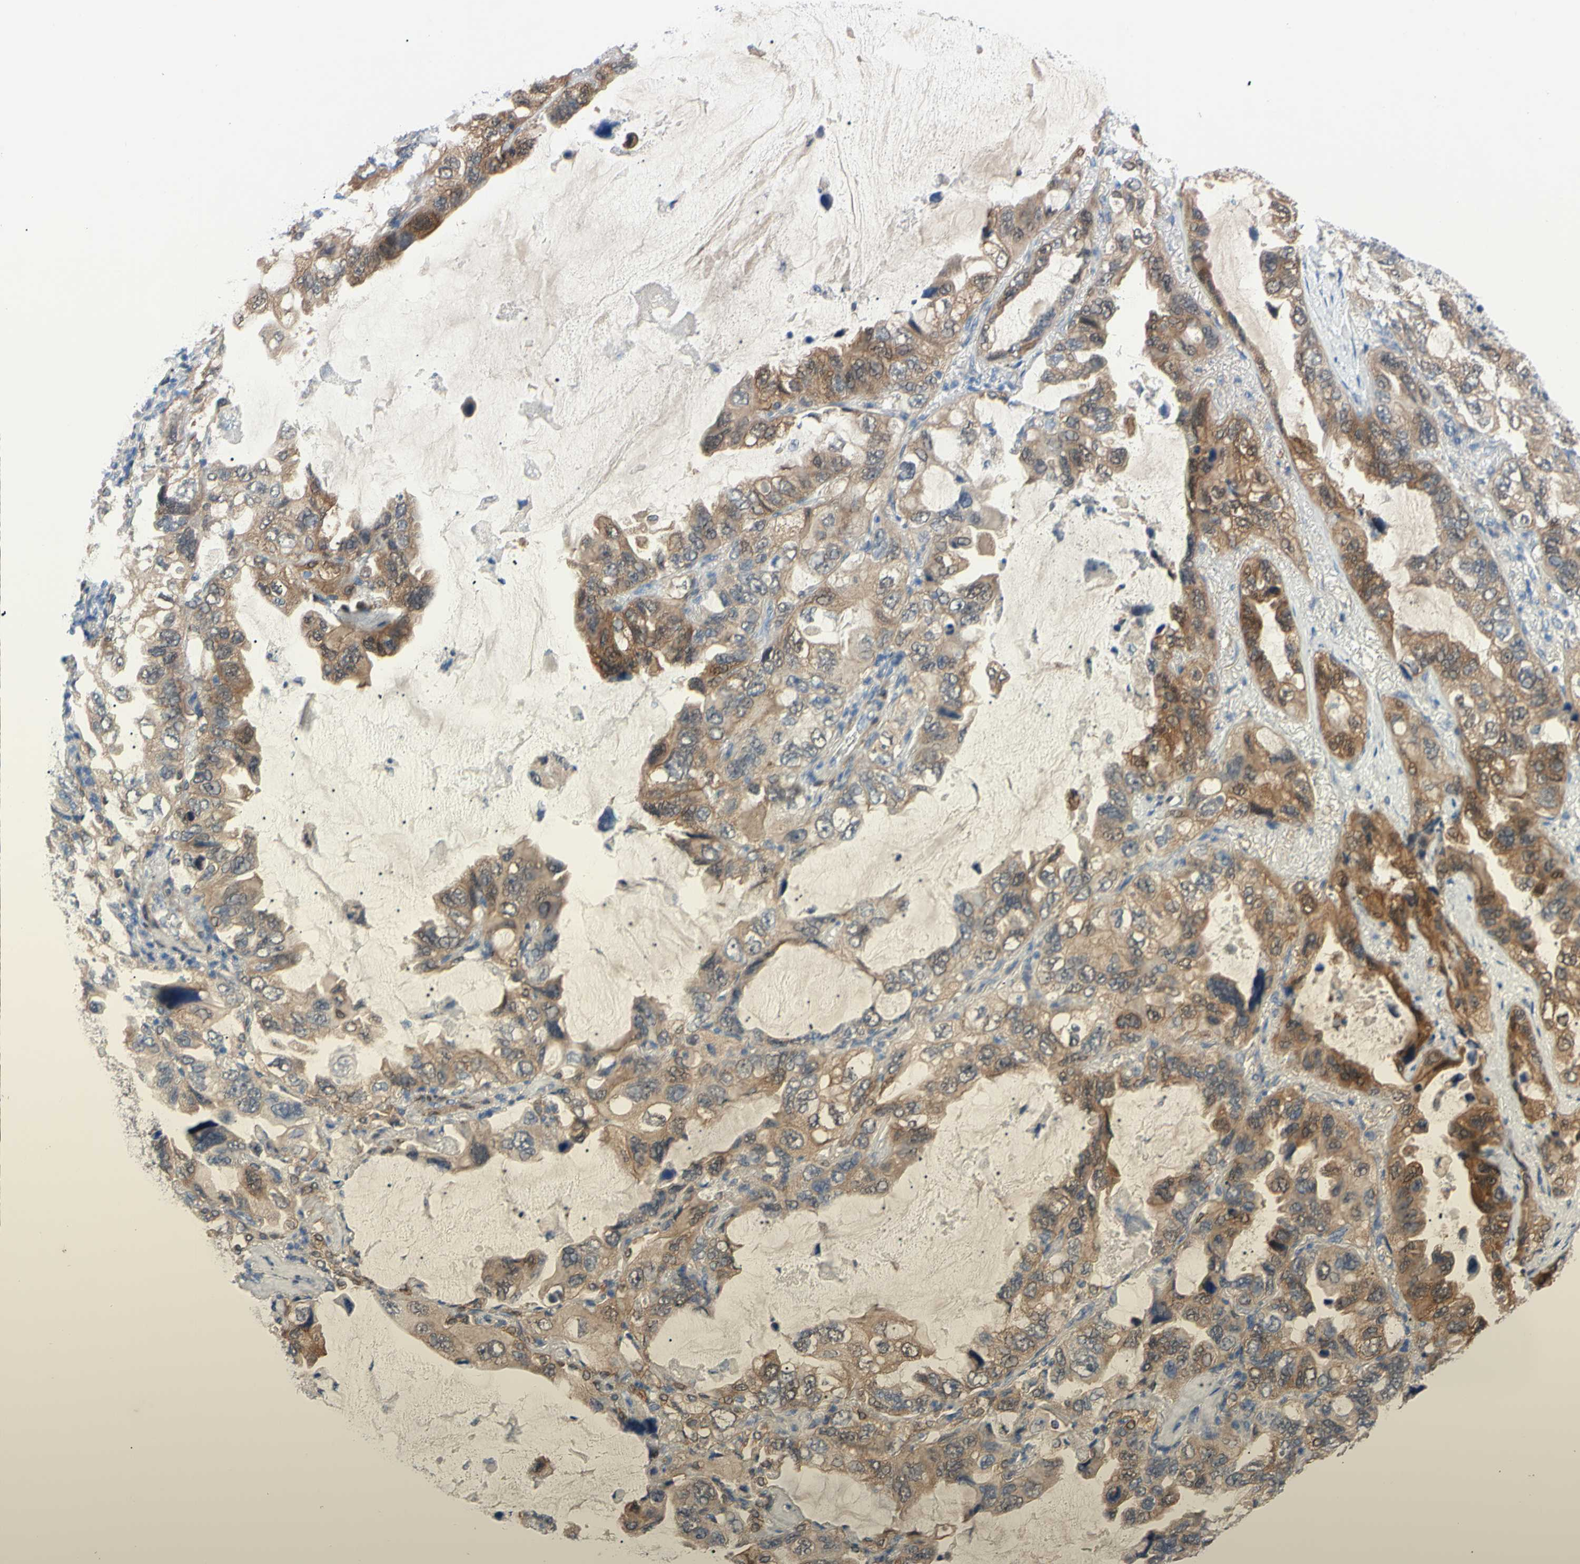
{"staining": {"intensity": "moderate", "quantity": "25%-75%", "location": "cytoplasmic/membranous"}, "tissue": "lung cancer", "cell_type": "Tumor cells", "image_type": "cancer", "snomed": [{"axis": "morphology", "description": "Squamous cell carcinoma, NOS"}, {"axis": "topography", "description": "Lung"}], "caption": "This photomicrograph displays lung squamous cell carcinoma stained with immunohistochemistry (IHC) to label a protein in brown. The cytoplasmic/membranous of tumor cells show moderate positivity for the protein. Nuclei are counter-stained blue.", "gene": "NOL3", "patient": {"sex": "female", "age": 73}}